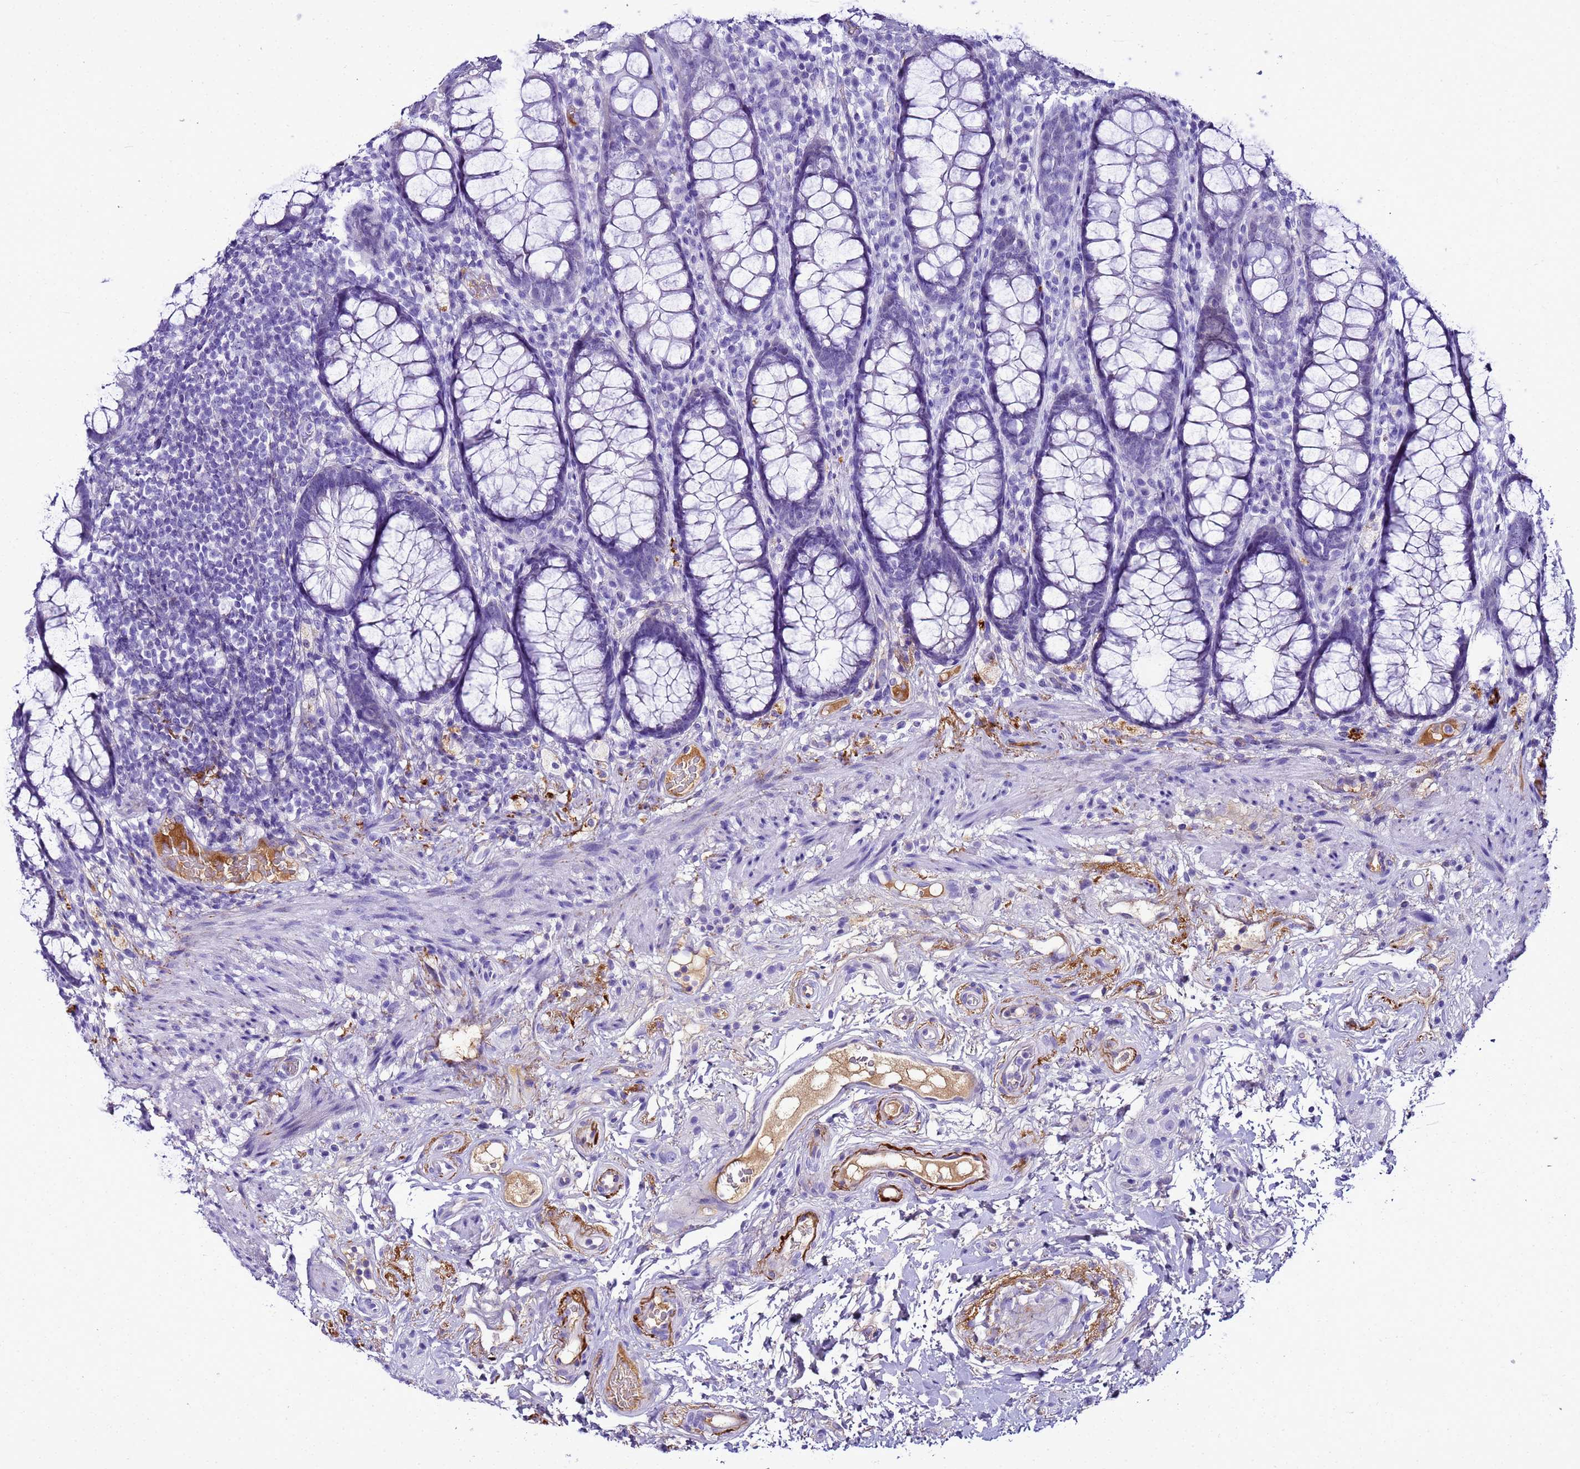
{"staining": {"intensity": "negative", "quantity": "none", "location": "none"}, "tissue": "rectum", "cell_type": "Glandular cells", "image_type": "normal", "snomed": [{"axis": "morphology", "description": "Normal tissue, NOS"}, {"axis": "topography", "description": "Rectum"}], "caption": "Unremarkable rectum was stained to show a protein in brown. There is no significant expression in glandular cells. The staining is performed using DAB (3,3'-diaminobenzidine) brown chromogen with nuclei counter-stained in using hematoxylin.", "gene": "CFHR1", "patient": {"sex": "male", "age": 83}}